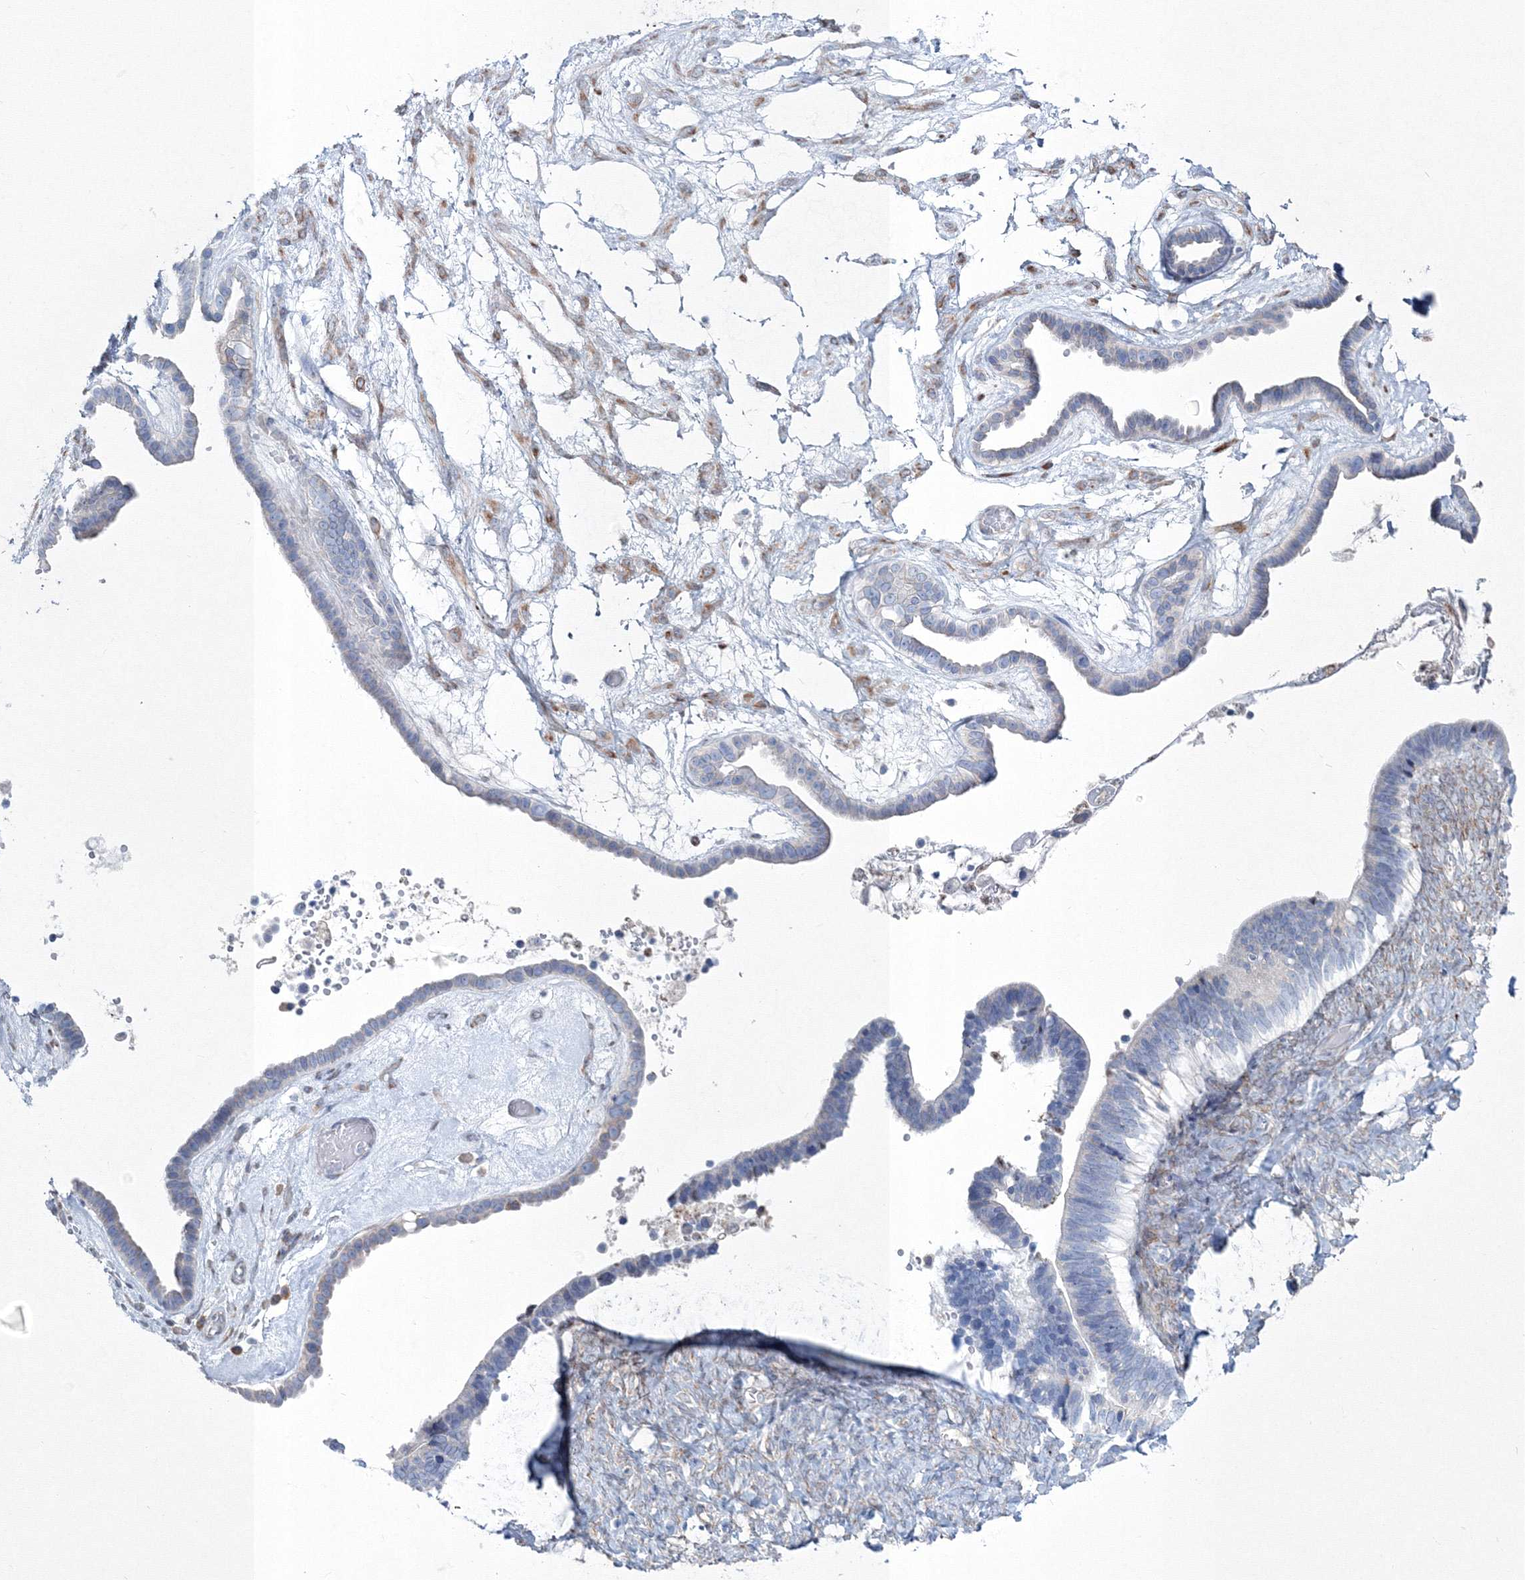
{"staining": {"intensity": "negative", "quantity": "none", "location": "none"}, "tissue": "ovarian cancer", "cell_type": "Tumor cells", "image_type": "cancer", "snomed": [{"axis": "morphology", "description": "Cystadenocarcinoma, serous, NOS"}, {"axis": "topography", "description": "Ovary"}], "caption": "This is a image of IHC staining of ovarian cancer (serous cystadenocarcinoma), which shows no positivity in tumor cells.", "gene": "RCN1", "patient": {"sex": "female", "age": 56}}